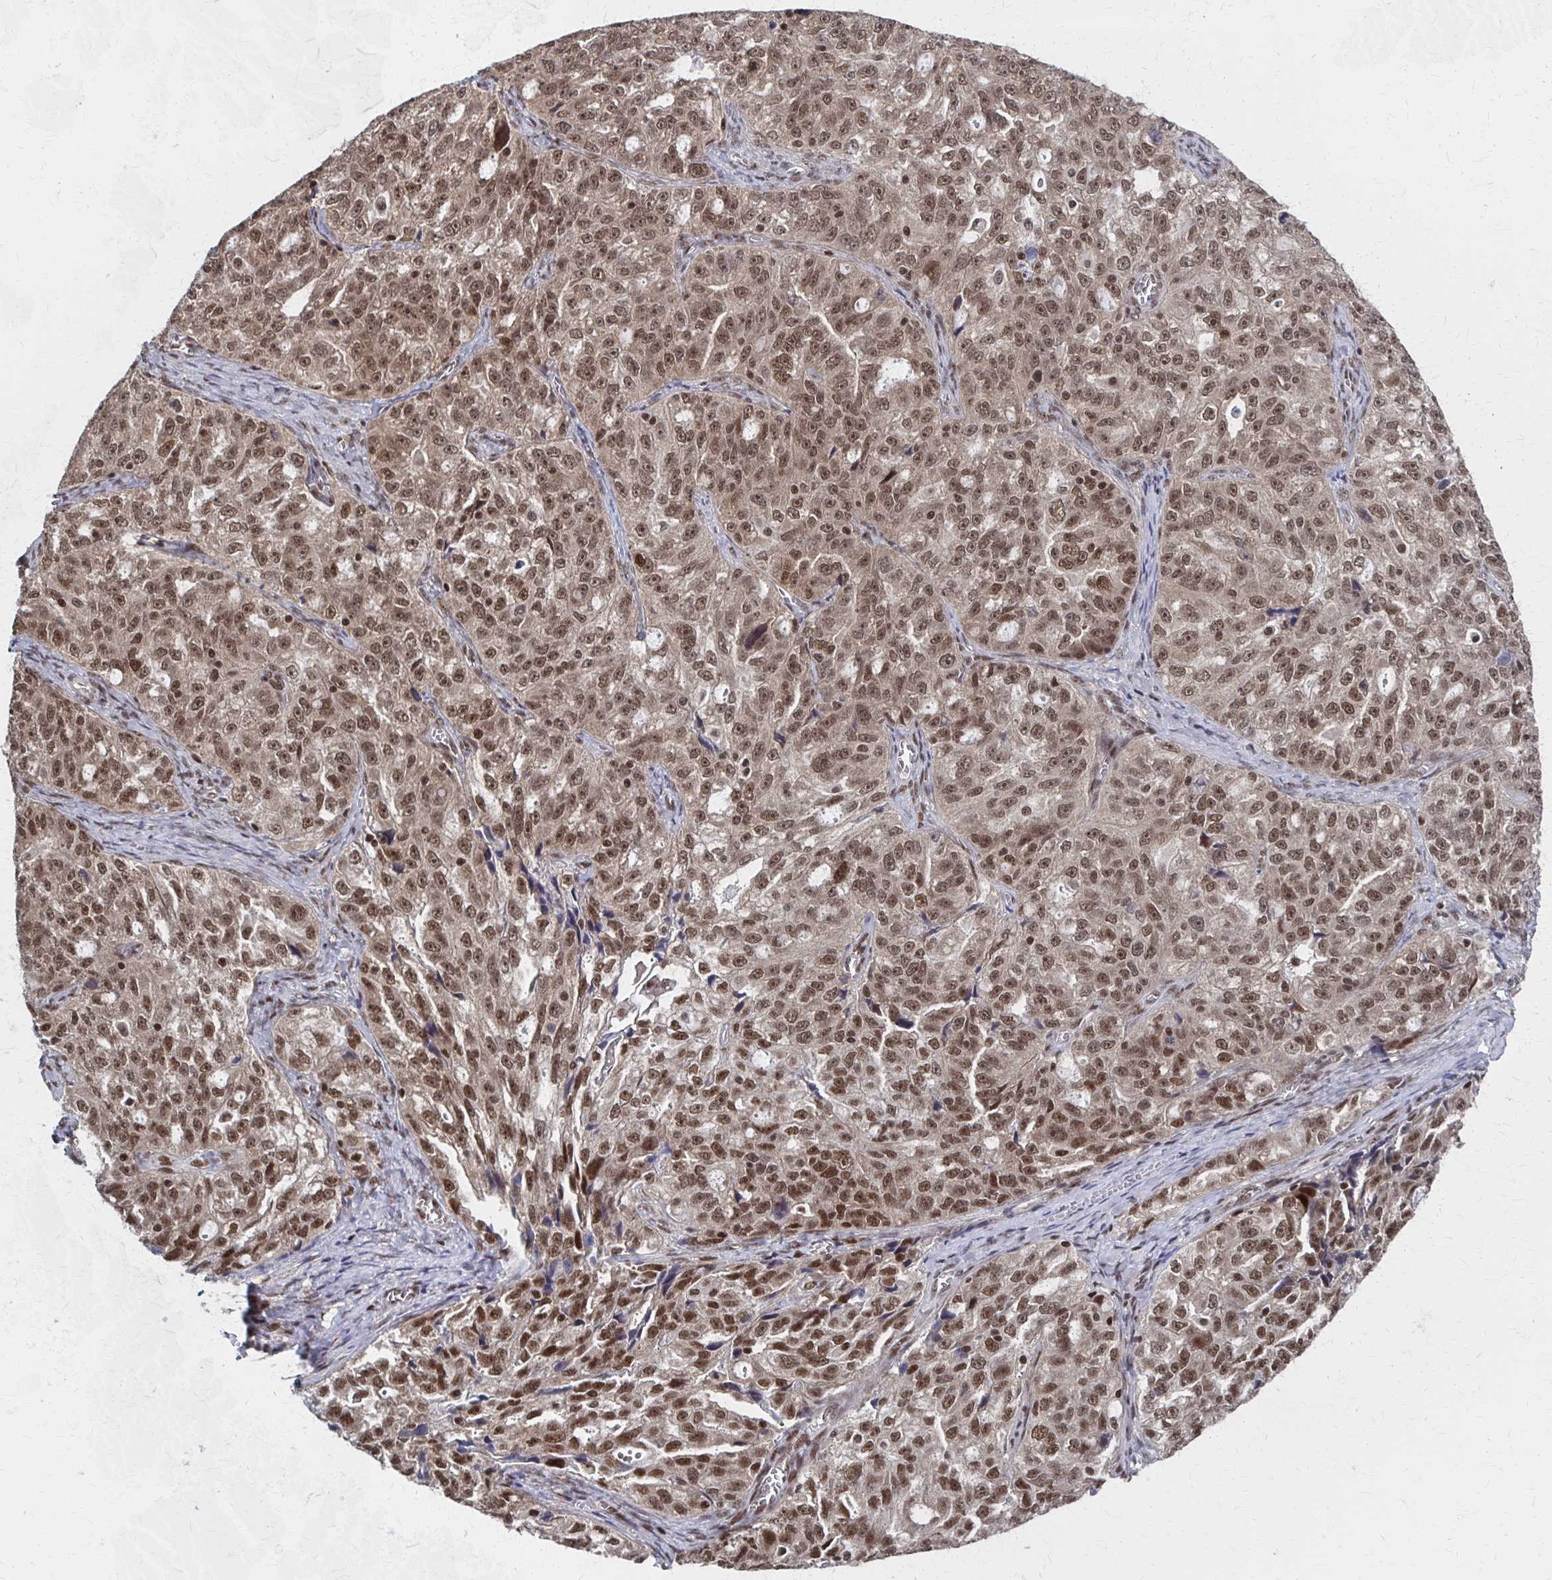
{"staining": {"intensity": "moderate", "quantity": ">75%", "location": "nuclear"}, "tissue": "ovarian cancer", "cell_type": "Tumor cells", "image_type": "cancer", "snomed": [{"axis": "morphology", "description": "Cystadenocarcinoma, serous, NOS"}, {"axis": "topography", "description": "Ovary"}], "caption": "Ovarian cancer tissue shows moderate nuclear positivity in approximately >75% of tumor cells, visualized by immunohistochemistry.", "gene": "GTF2B", "patient": {"sex": "female", "age": 51}}